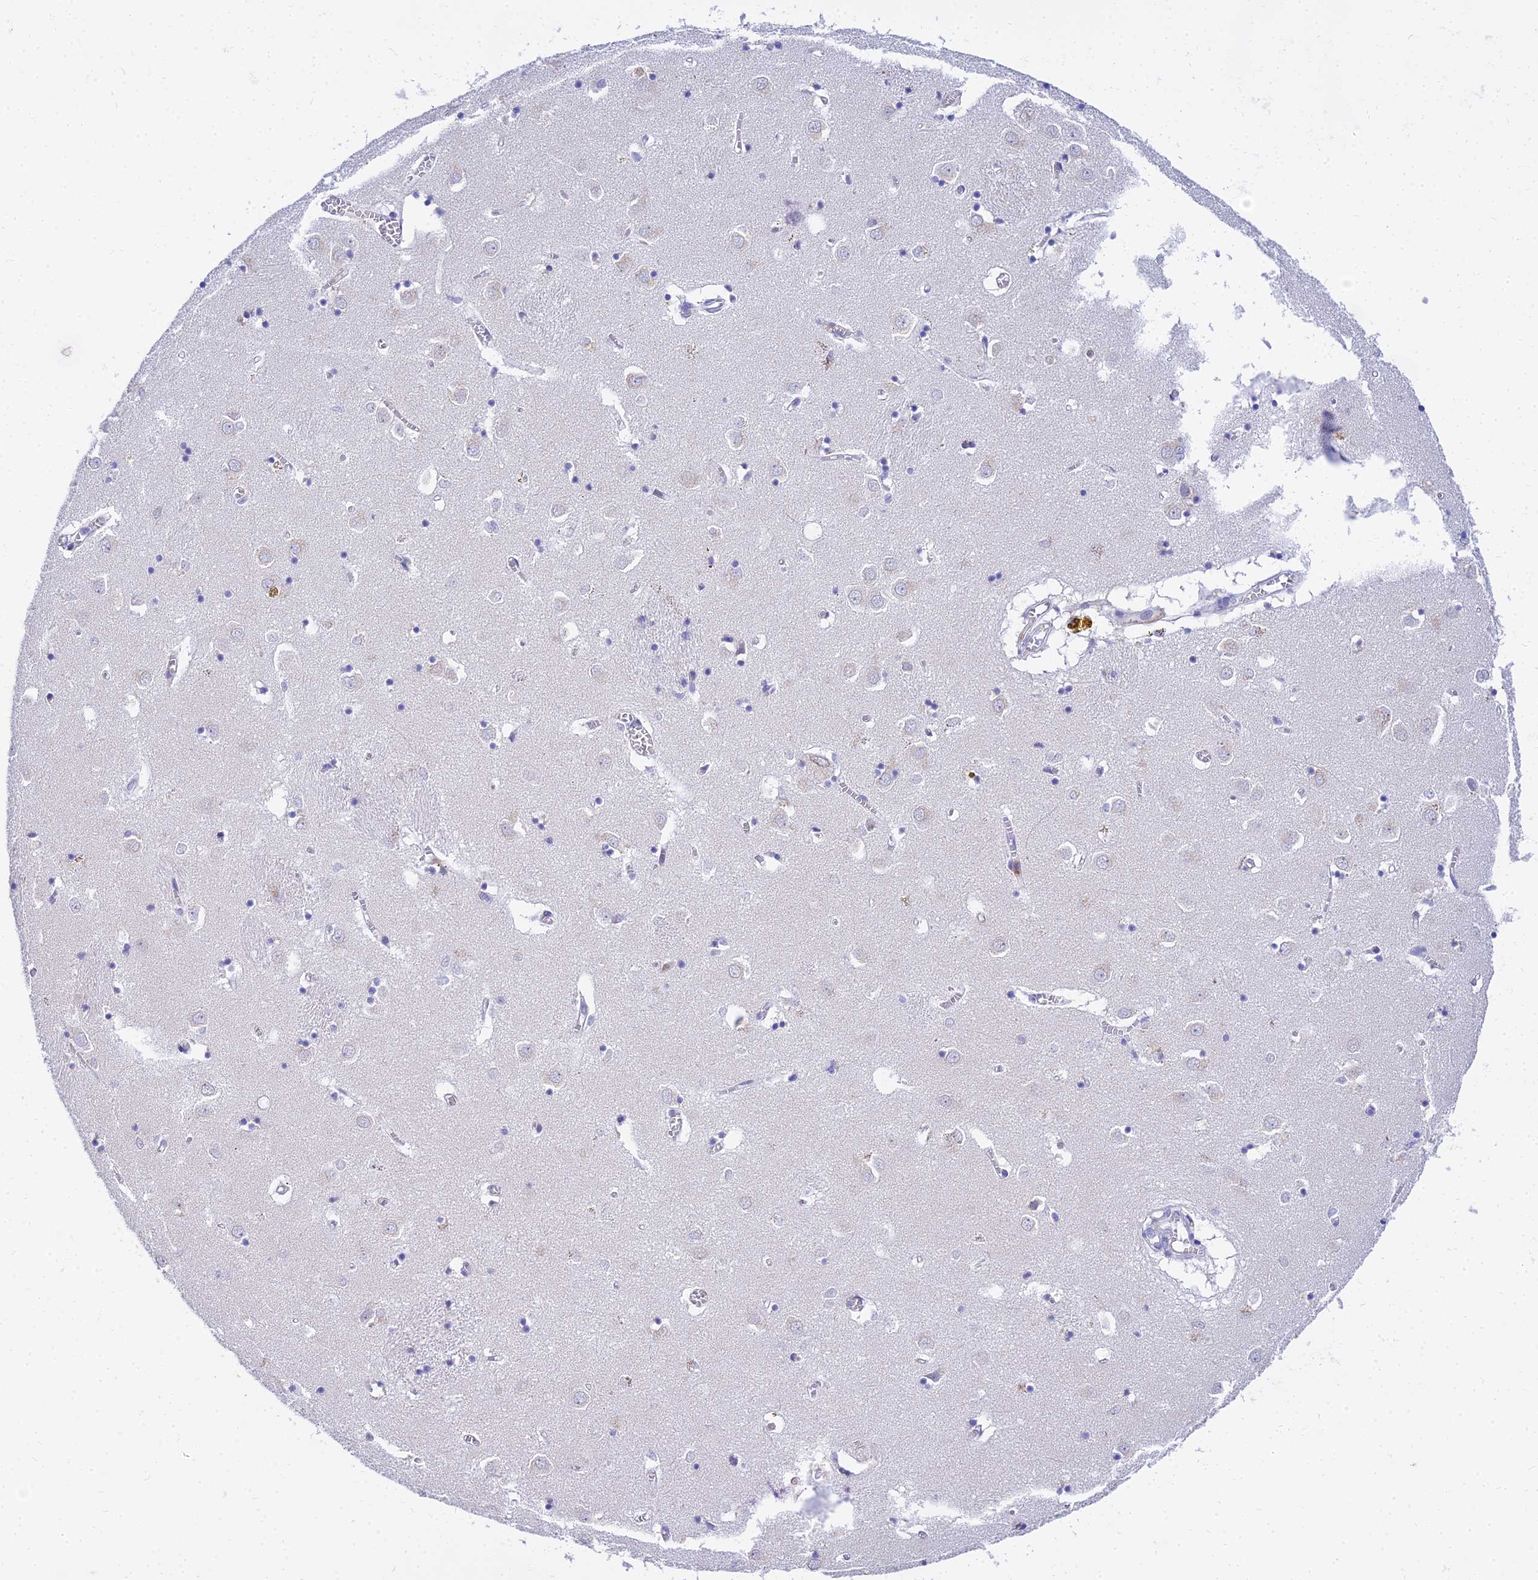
{"staining": {"intensity": "negative", "quantity": "none", "location": "none"}, "tissue": "caudate", "cell_type": "Glial cells", "image_type": "normal", "snomed": [{"axis": "morphology", "description": "Normal tissue, NOS"}, {"axis": "topography", "description": "Lateral ventricle wall"}], "caption": "DAB immunohistochemical staining of benign caudate displays no significant expression in glial cells. (Brightfield microscopy of DAB immunohistochemistry (IHC) at high magnification).", "gene": "VWC2L", "patient": {"sex": "male", "age": 70}}